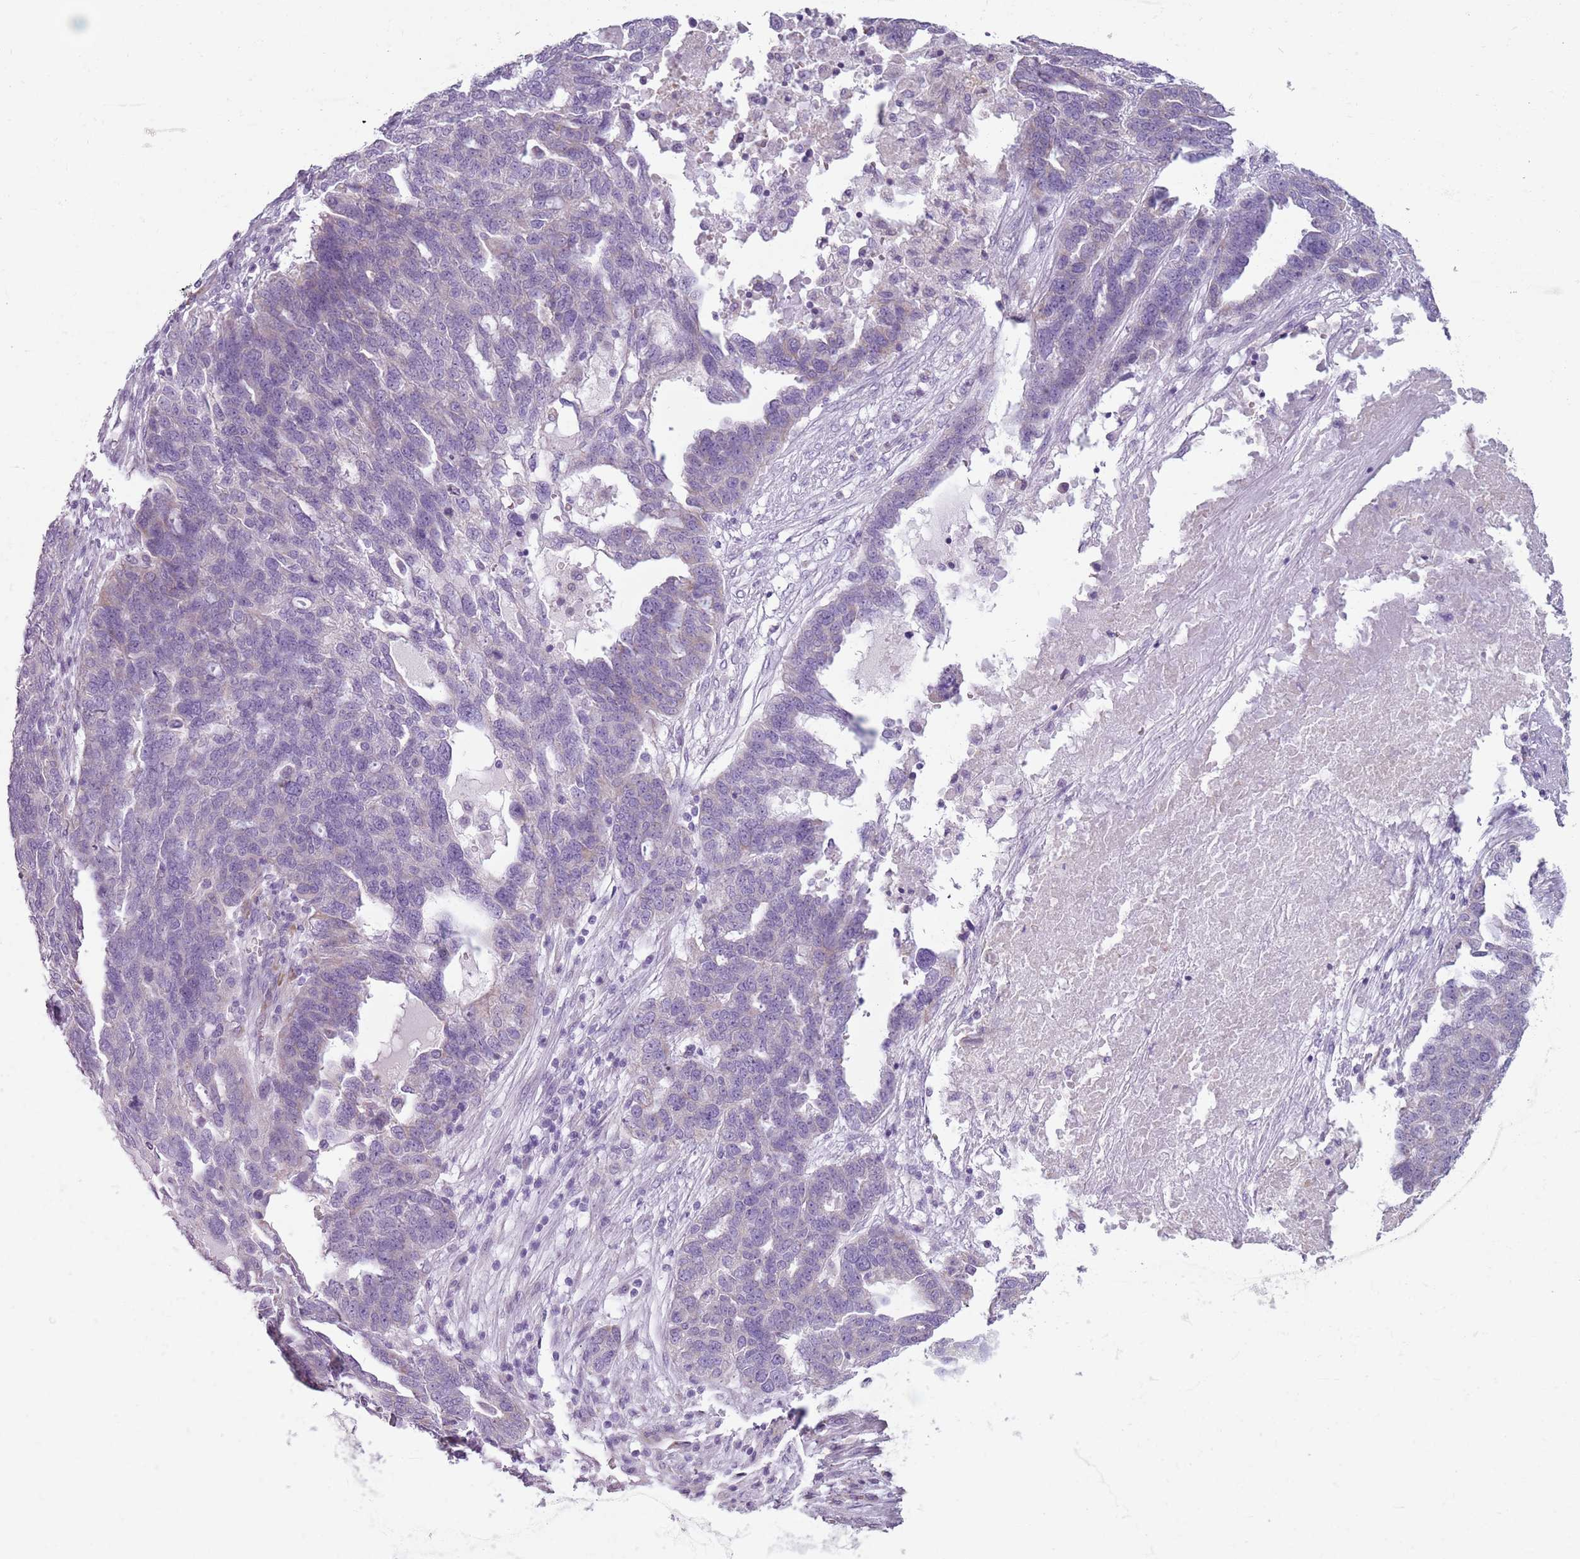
{"staining": {"intensity": "negative", "quantity": "none", "location": "none"}, "tissue": "ovarian cancer", "cell_type": "Tumor cells", "image_type": "cancer", "snomed": [{"axis": "morphology", "description": "Cystadenocarcinoma, serous, NOS"}, {"axis": "topography", "description": "Ovary"}], "caption": "A histopathology image of ovarian cancer stained for a protein displays no brown staining in tumor cells. (DAB immunohistochemistry with hematoxylin counter stain).", "gene": "HYOU1", "patient": {"sex": "female", "age": 59}}